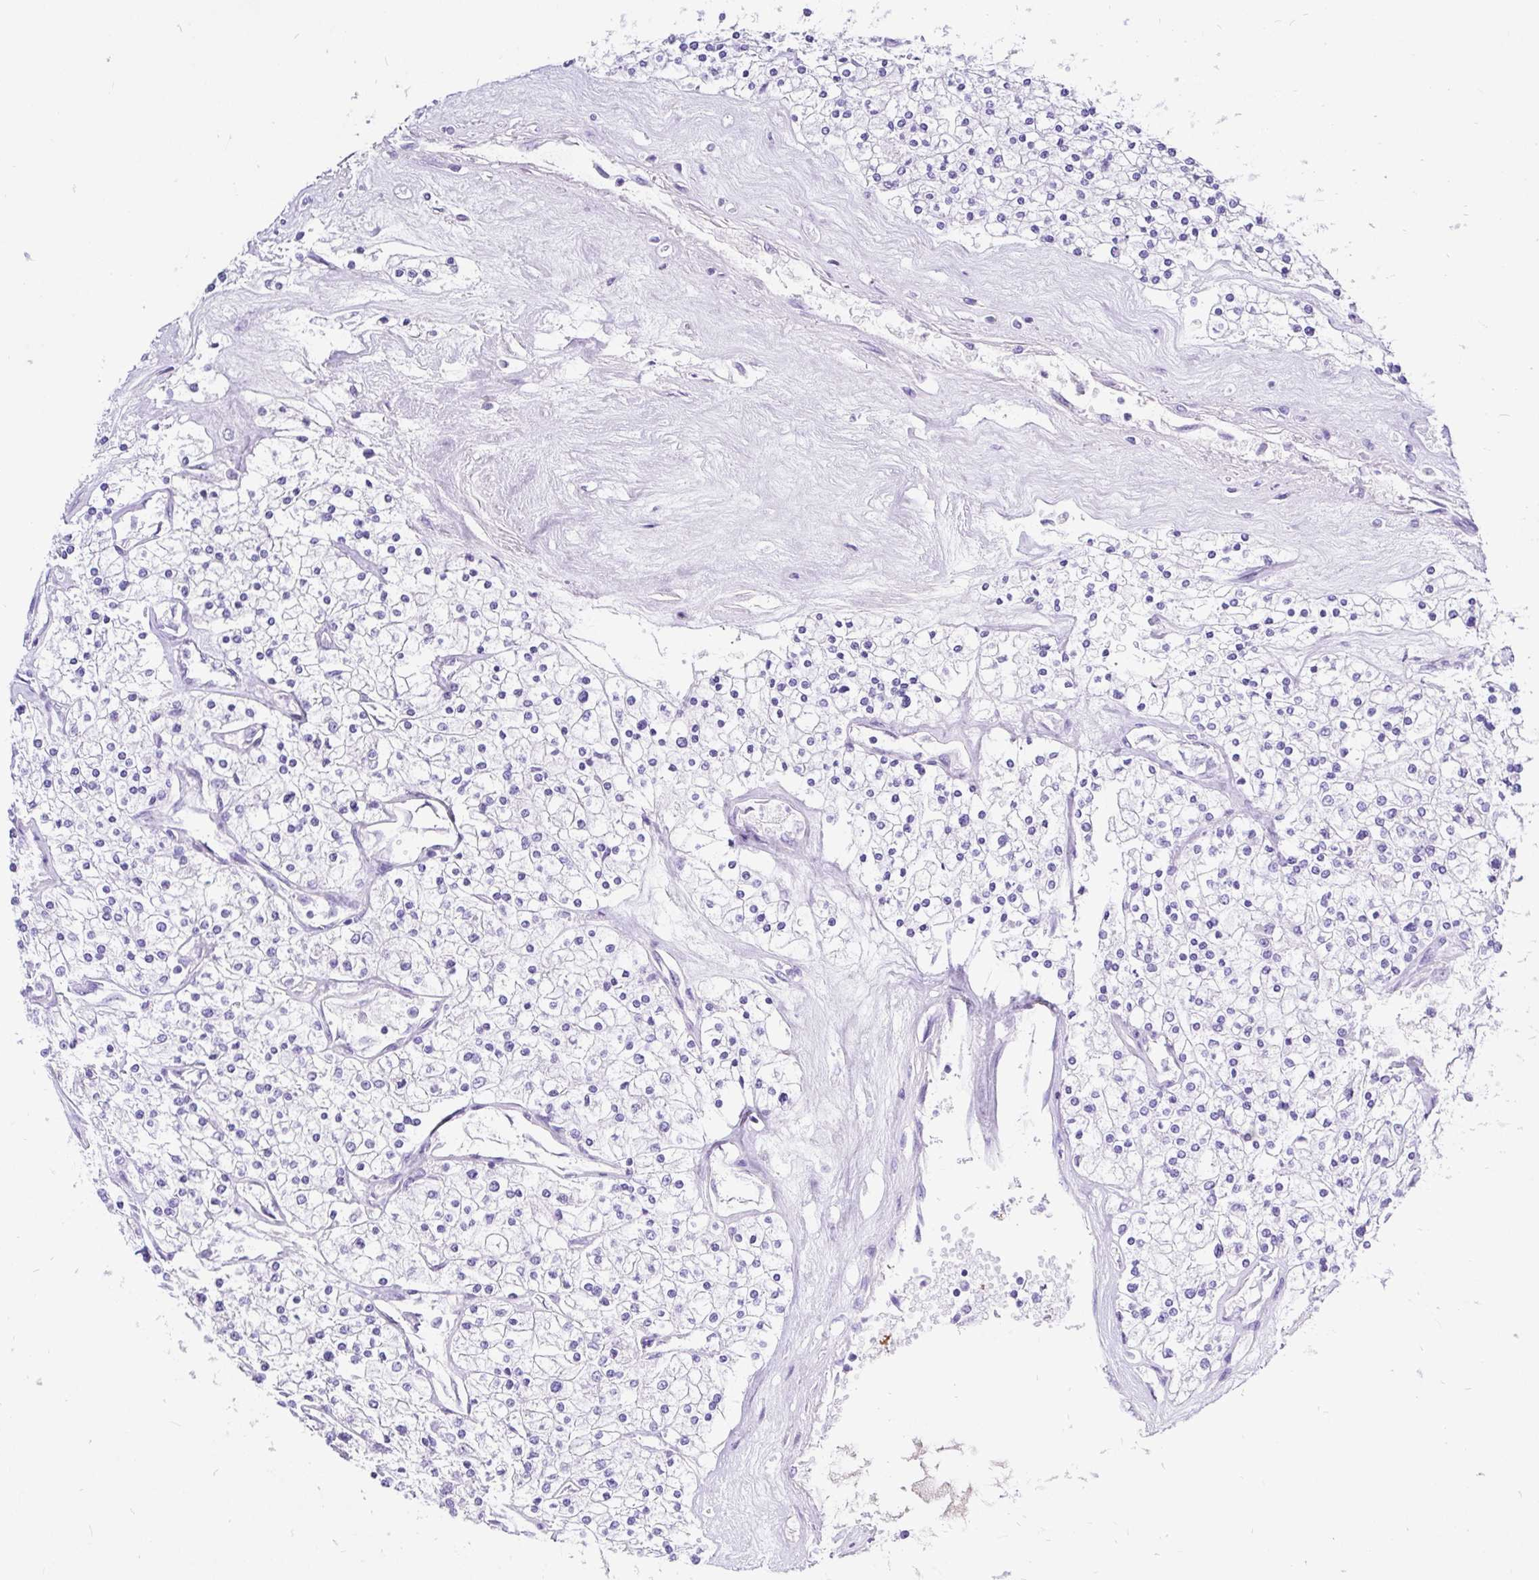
{"staining": {"intensity": "negative", "quantity": "none", "location": "none"}, "tissue": "renal cancer", "cell_type": "Tumor cells", "image_type": "cancer", "snomed": [{"axis": "morphology", "description": "Adenocarcinoma, NOS"}, {"axis": "topography", "description": "Kidney"}], "caption": "Tumor cells are negative for brown protein staining in adenocarcinoma (renal).", "gene": "KRT13", "patient": {"sex": "male", "age": 80}}